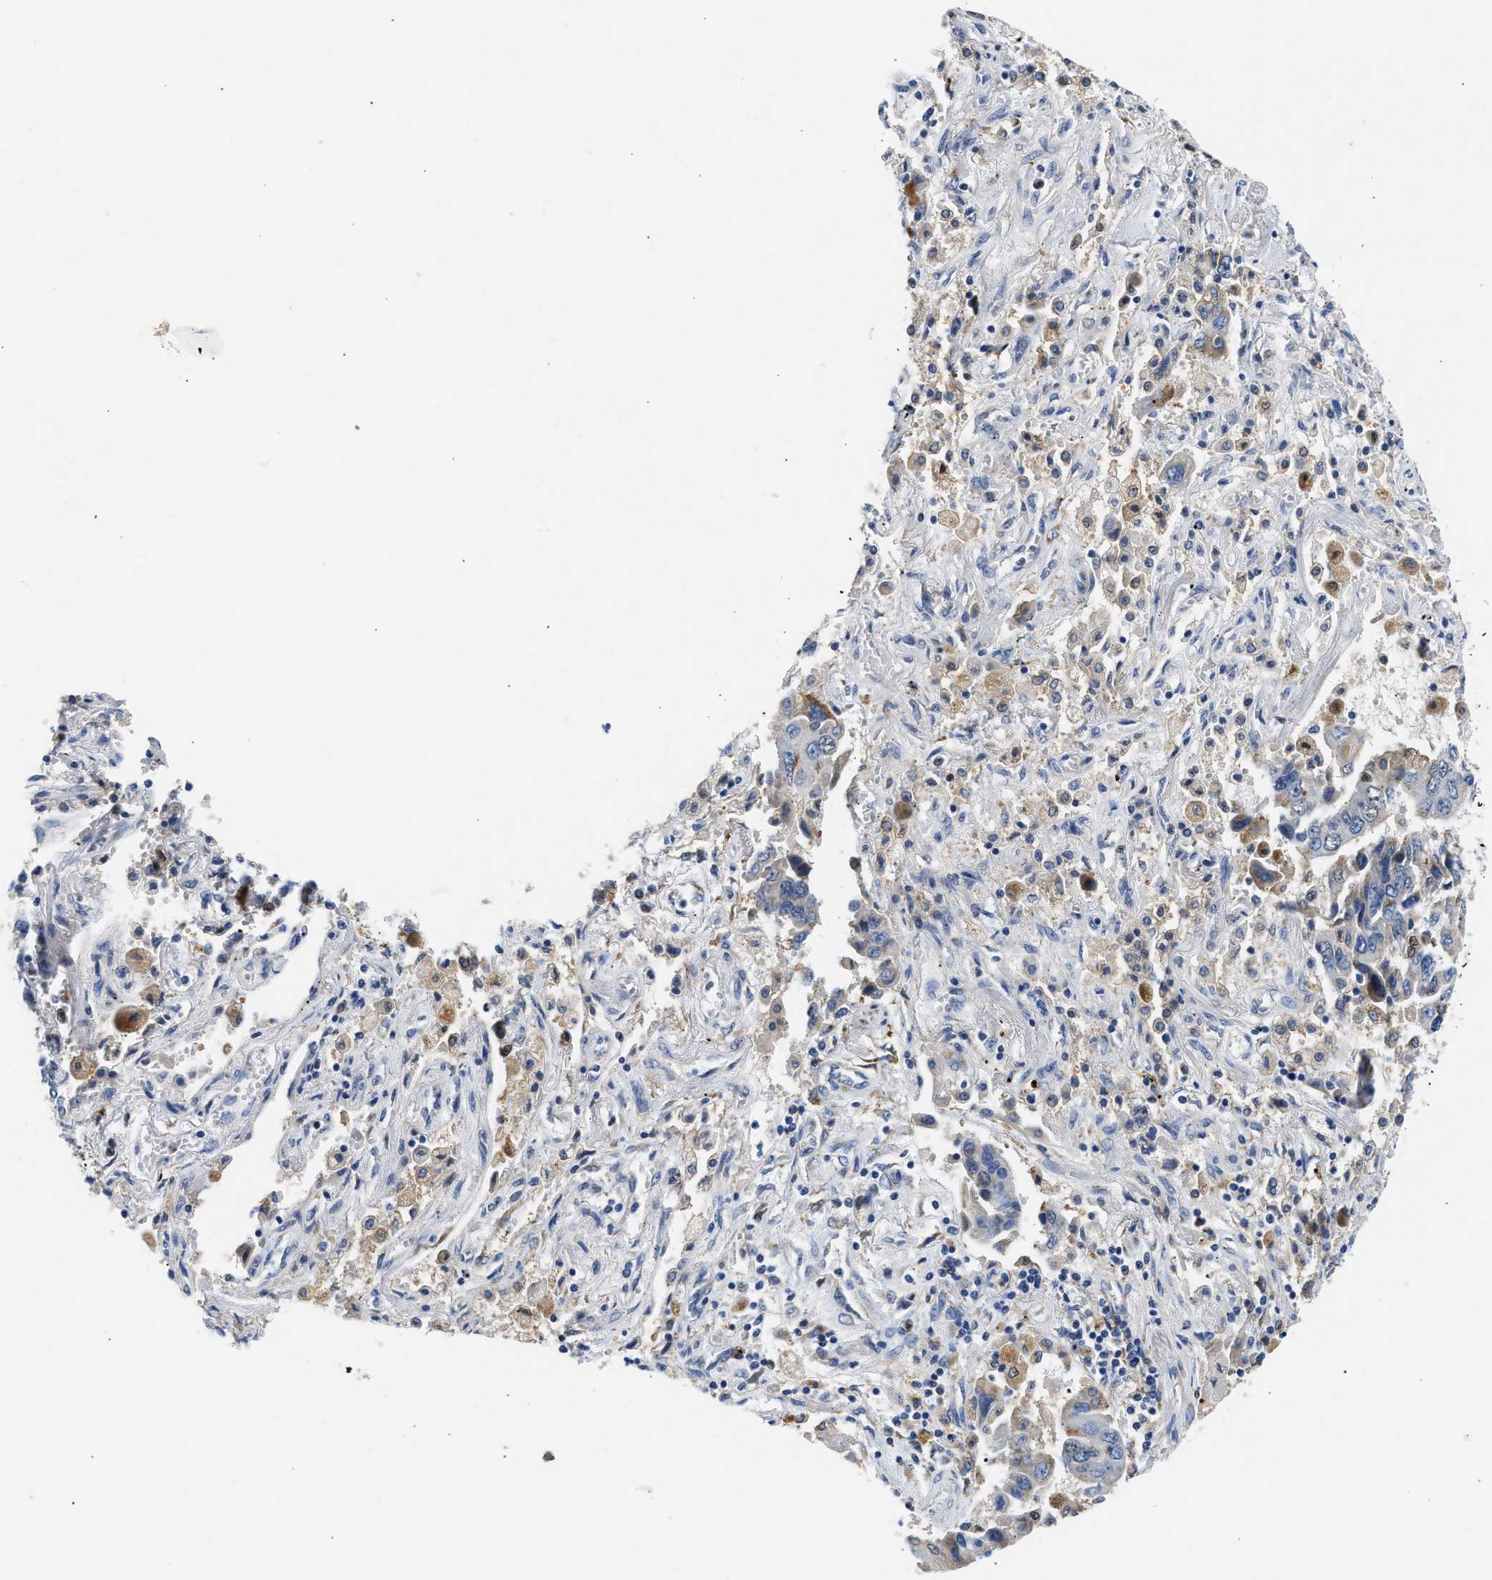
{"staining": {"intensity": "weak", "quantity": "<25%", "location": "cytoplasmic/membranous"}, "tissue": "lung cancer", "cell_type": "Tumor cells", "image_type": "cancer", "snomed": [{"axis": "morphology", "description": "Adenocarcinoma, NOS"}, {"axis": "topography", "description": "Lung"}], "caption": "Immunohistochemistry image of neoplastic tissue: adenocarcinoma (lung) stained with DAB reveals no significant protein staining in tumor cells.", "gene": "PPM1L", "patient": {"sex": "female", "age": 65}}